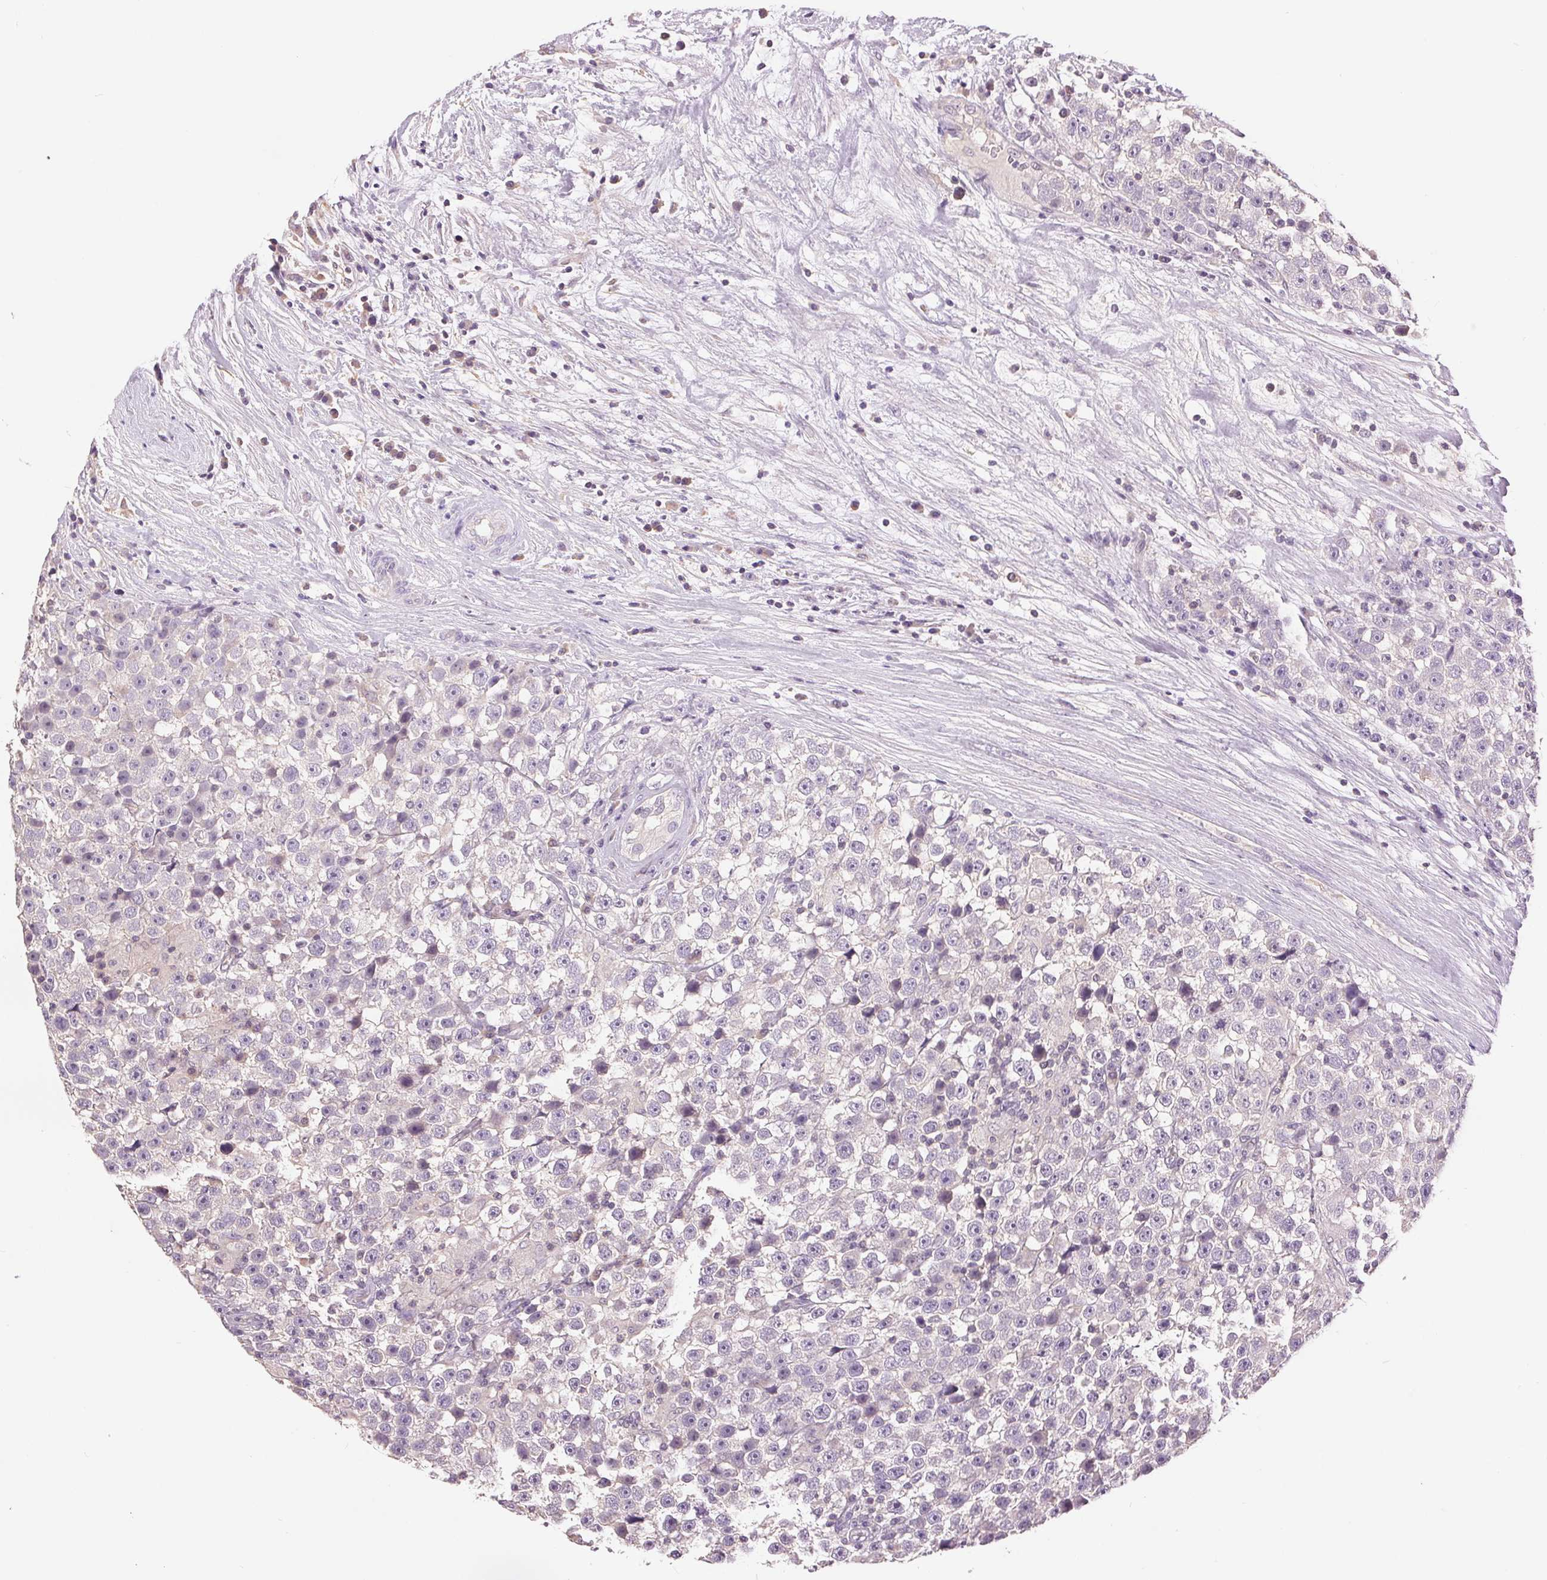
{"staining": {"intensity": "negative", "quantity": "none", "location": "none"}, "tissue": "testis cancer", "cell_type": "Tumor cells", "image_type": "cancer", "snomed": [{"axis": "morphology", "description": "Seminoma, NOS"}, {"axis": "topography", "description": "Testis"}], "caption": "This histopathology image is of testis seminoma stained with immunohistochemistry to label a protein in brown with the nuclei are counter-stained blue. There is no expression in tumor cells.", "gene": "FXYD4", "patient": {"sex": "male", "age": 31}}